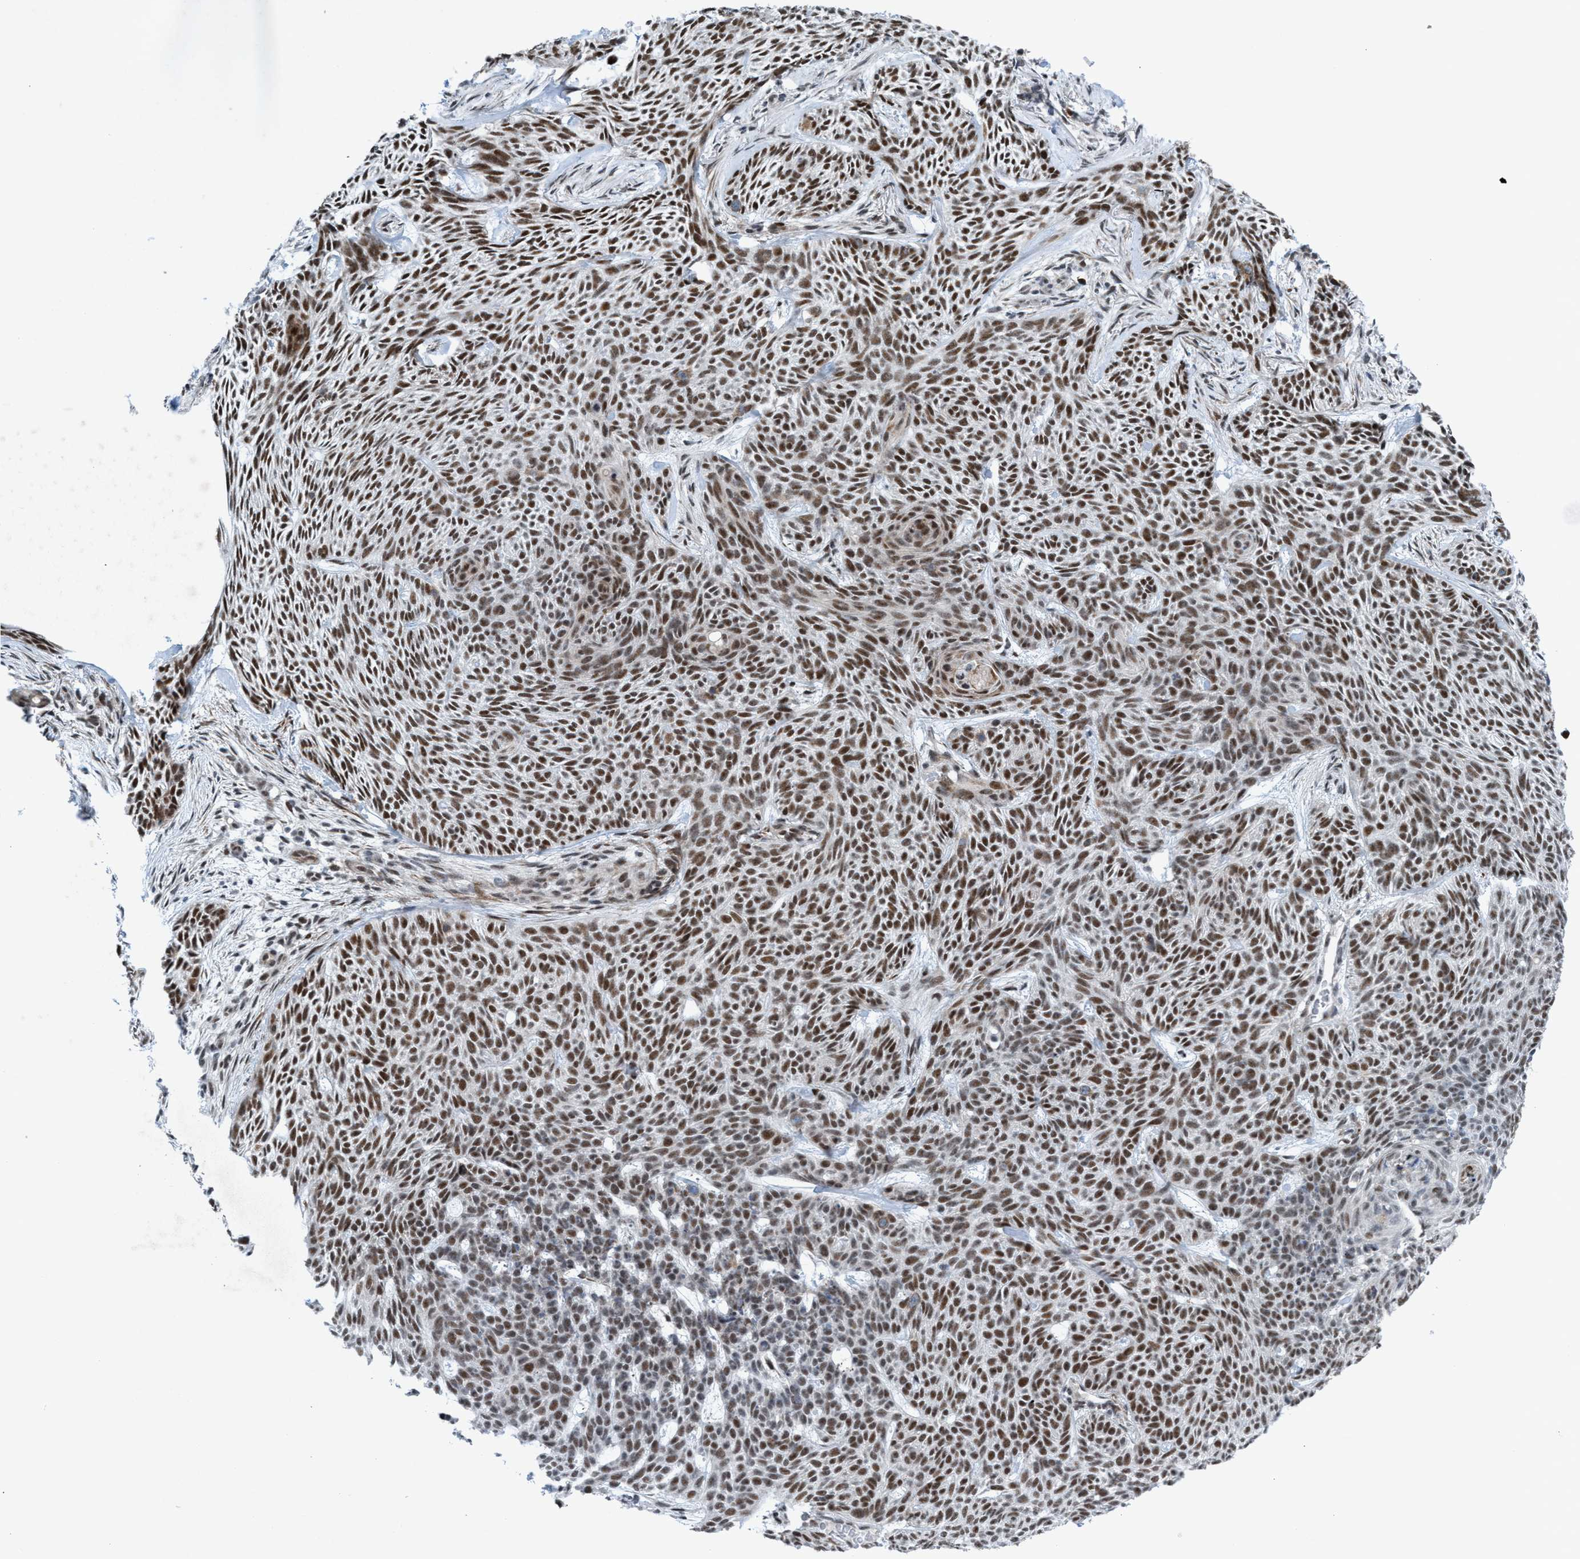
{"staining": {"intensity": "moderate", "quantity": ">75%", "location": "nuclear"}, "tissue": "skin cancer", "cell_type": "Tumor cells", "image_type": "cancer", "snomed": [{"axis": "morphology", "description": "Basal cell carcinoma"}, {"axis": "topography", "description": "Skin"}], "caption": "High-power microscopy captured an IHC image of basal cell carcinoma (skin), revealing moderate nuclear expression in approximately >75% of tumor cells.", "gene": "CWC27", "patient": {"sex": "female", "age": 59}}